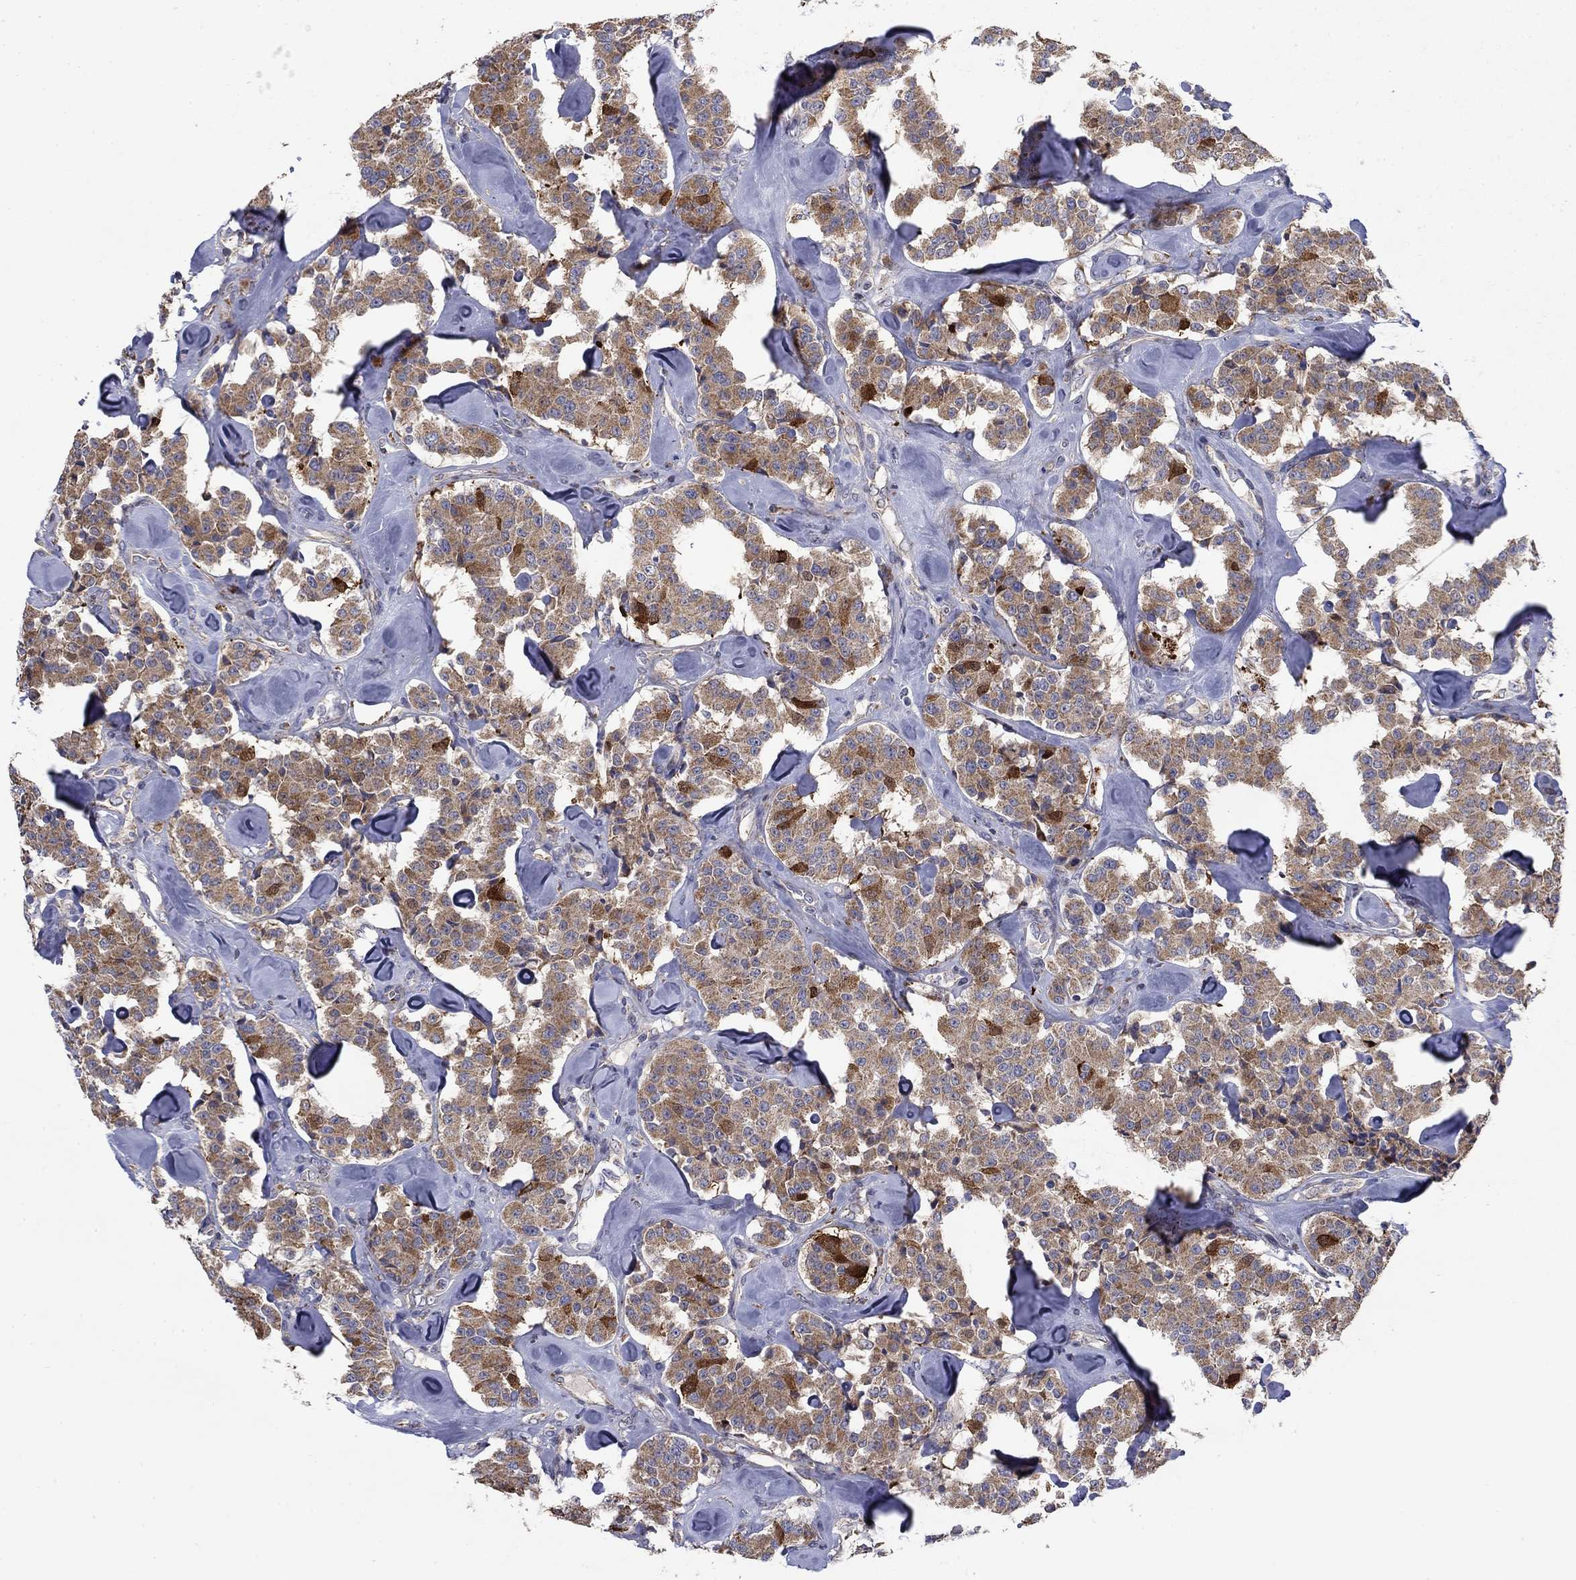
{"staining": {"intensity": "moderate", "quantity": ">75%", "location": "cytoplasmic/membranous"}, "tissue": "carcinoid", "cell_type": "Tumor cells", "image_type": "cancer", "snomed": [{"axis": "morphology", "description": "Carcinoid, malignant, NOS"}, {"axis": "topography", "description": "Pancreas"}], "caption": "IHC photomicrograph of human carcinoid stained for a protein (brown), which exhibits medium levels of moderate cytoplasmic/membranous positivity in approximately >75% of tumor cells.", "gene": "MMAA", "patient": {"sex": "male", "age": 41}}